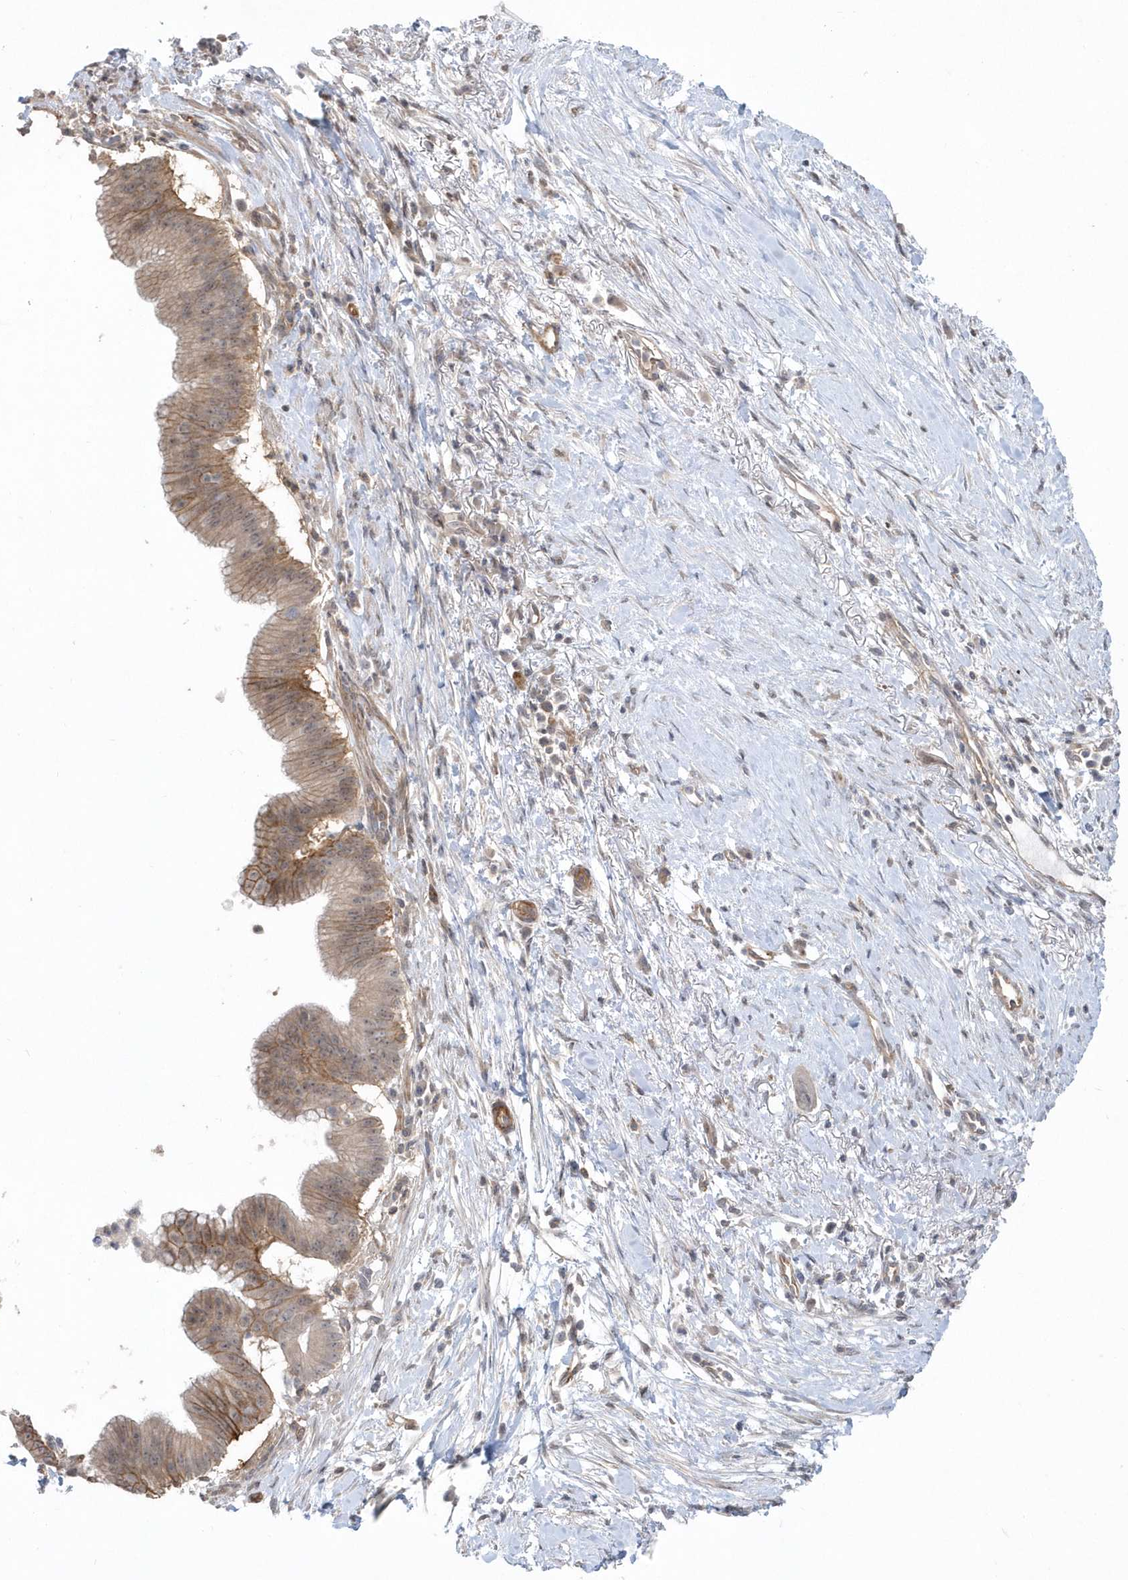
{"staining": {"intensity": "weak", "quantity": ">75%", "location": "cytoplasmic/membranous"}, "tissue": "pancreatic cancer", "cell_type": "Tumor cells", "image_type": "cancer", "snomed": [{"axis": "morphology", "description": "Adenocarcinoma, NOS"}, {"axis": "topography", "description": "Pancreas"}], "caption": "Protein staining exhibits weak cytoplasmic/membranous expression in about >75% of tumor cells in pancreatic adenocarcinoma.", "gene": "CRIP3", "patient": {"sex": "male", "age": 68}}